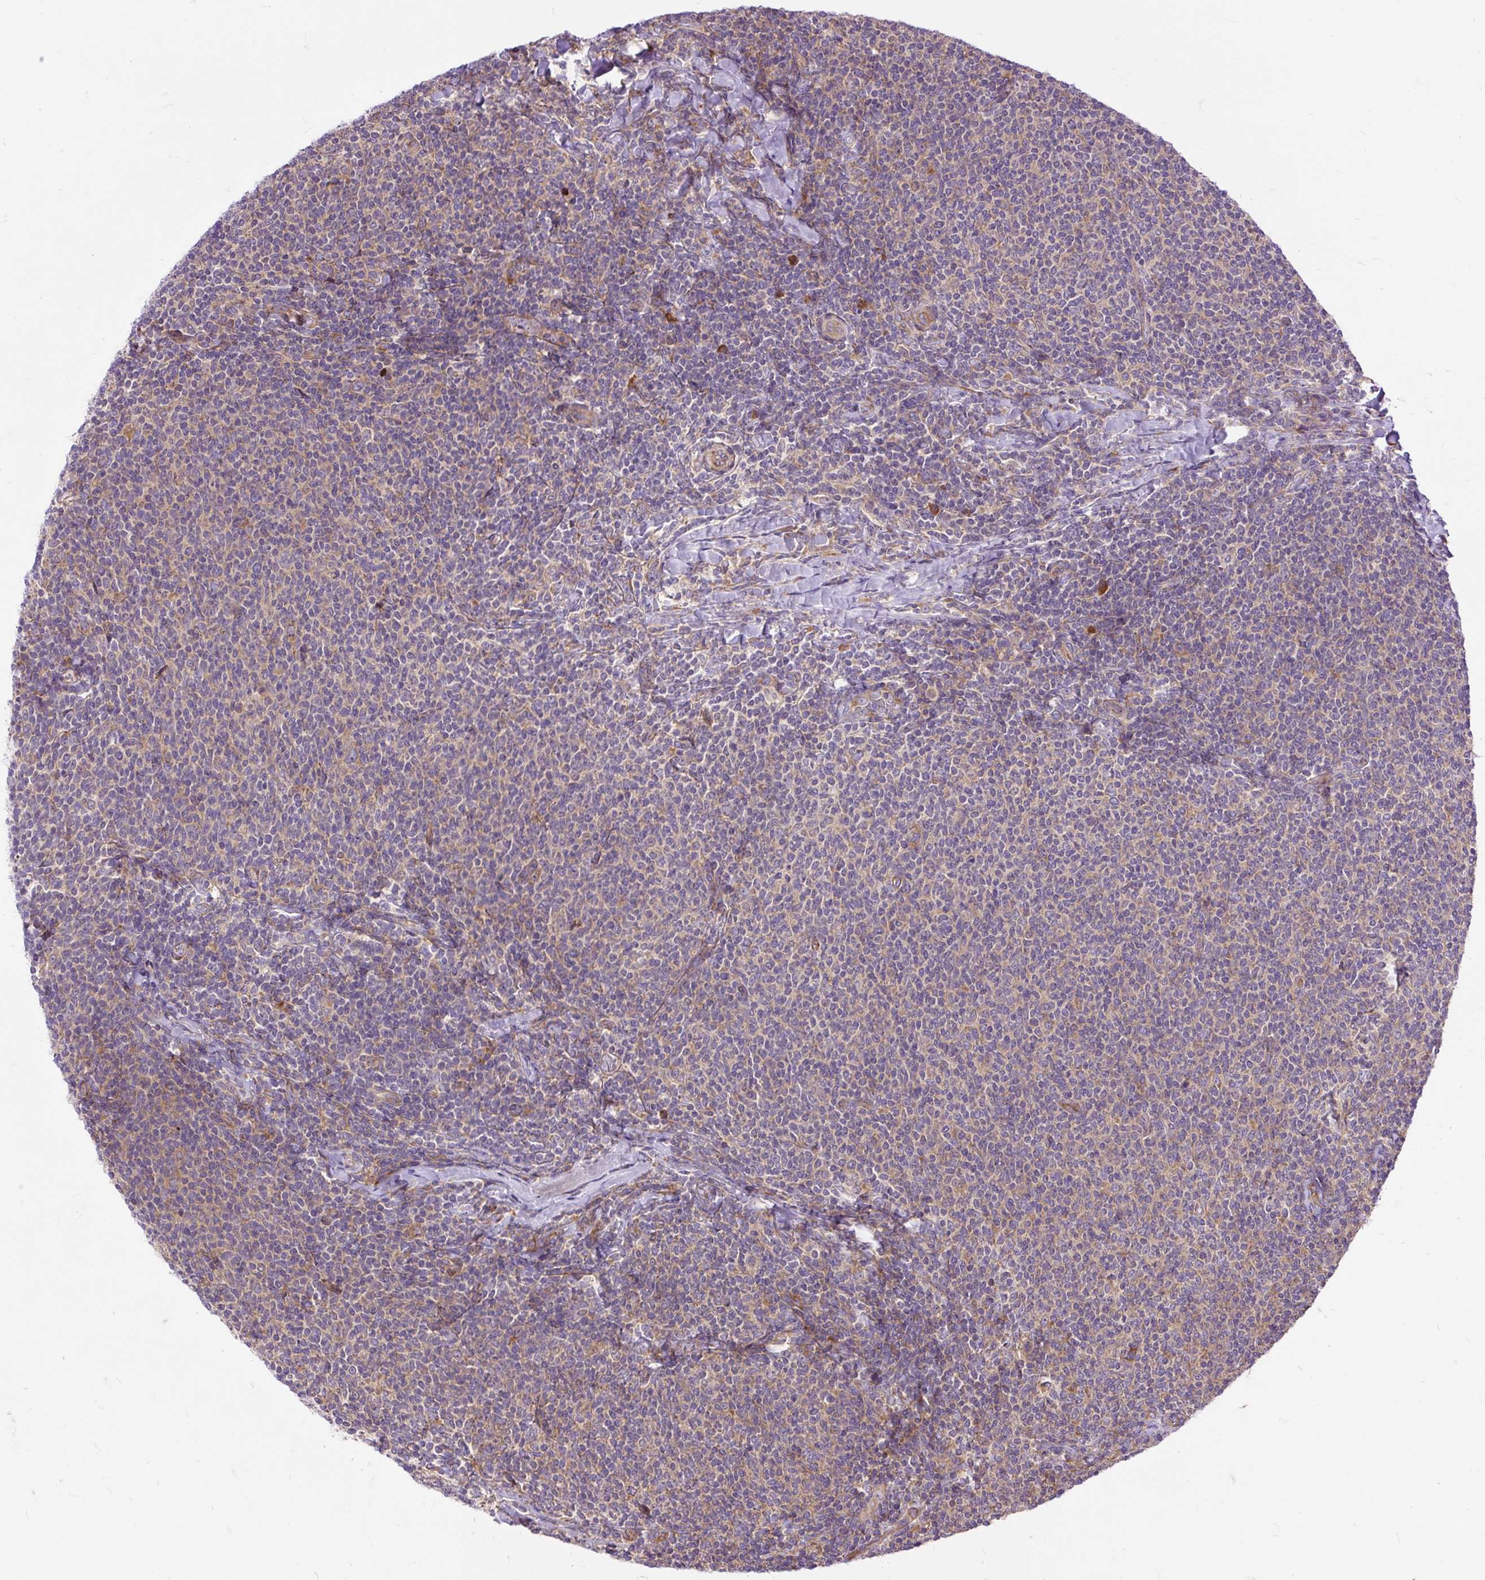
{"staining": {"intensity": "weak", "quantity": "25%-75%", "location": "cytoplasmic/membranous"}, "tissue": "lymphoma", "cell_type": "Tumor cells", "image_type": "cancer", "snomed": [{"axis": "morphology", "description": "Malignant lymphoma, non-Hodgkin's type, Low grade"}, {"axis": "topography", "description": "Lymph node"}], "caption": "About 25%-75% of tumor cells in lymphoma exhibit weak cytoplasmic/membranous protein staining as visualized by brown immunohistochemical staining.", "gene": "RPS5", "patient": {"sex": "male", "age": 52}}